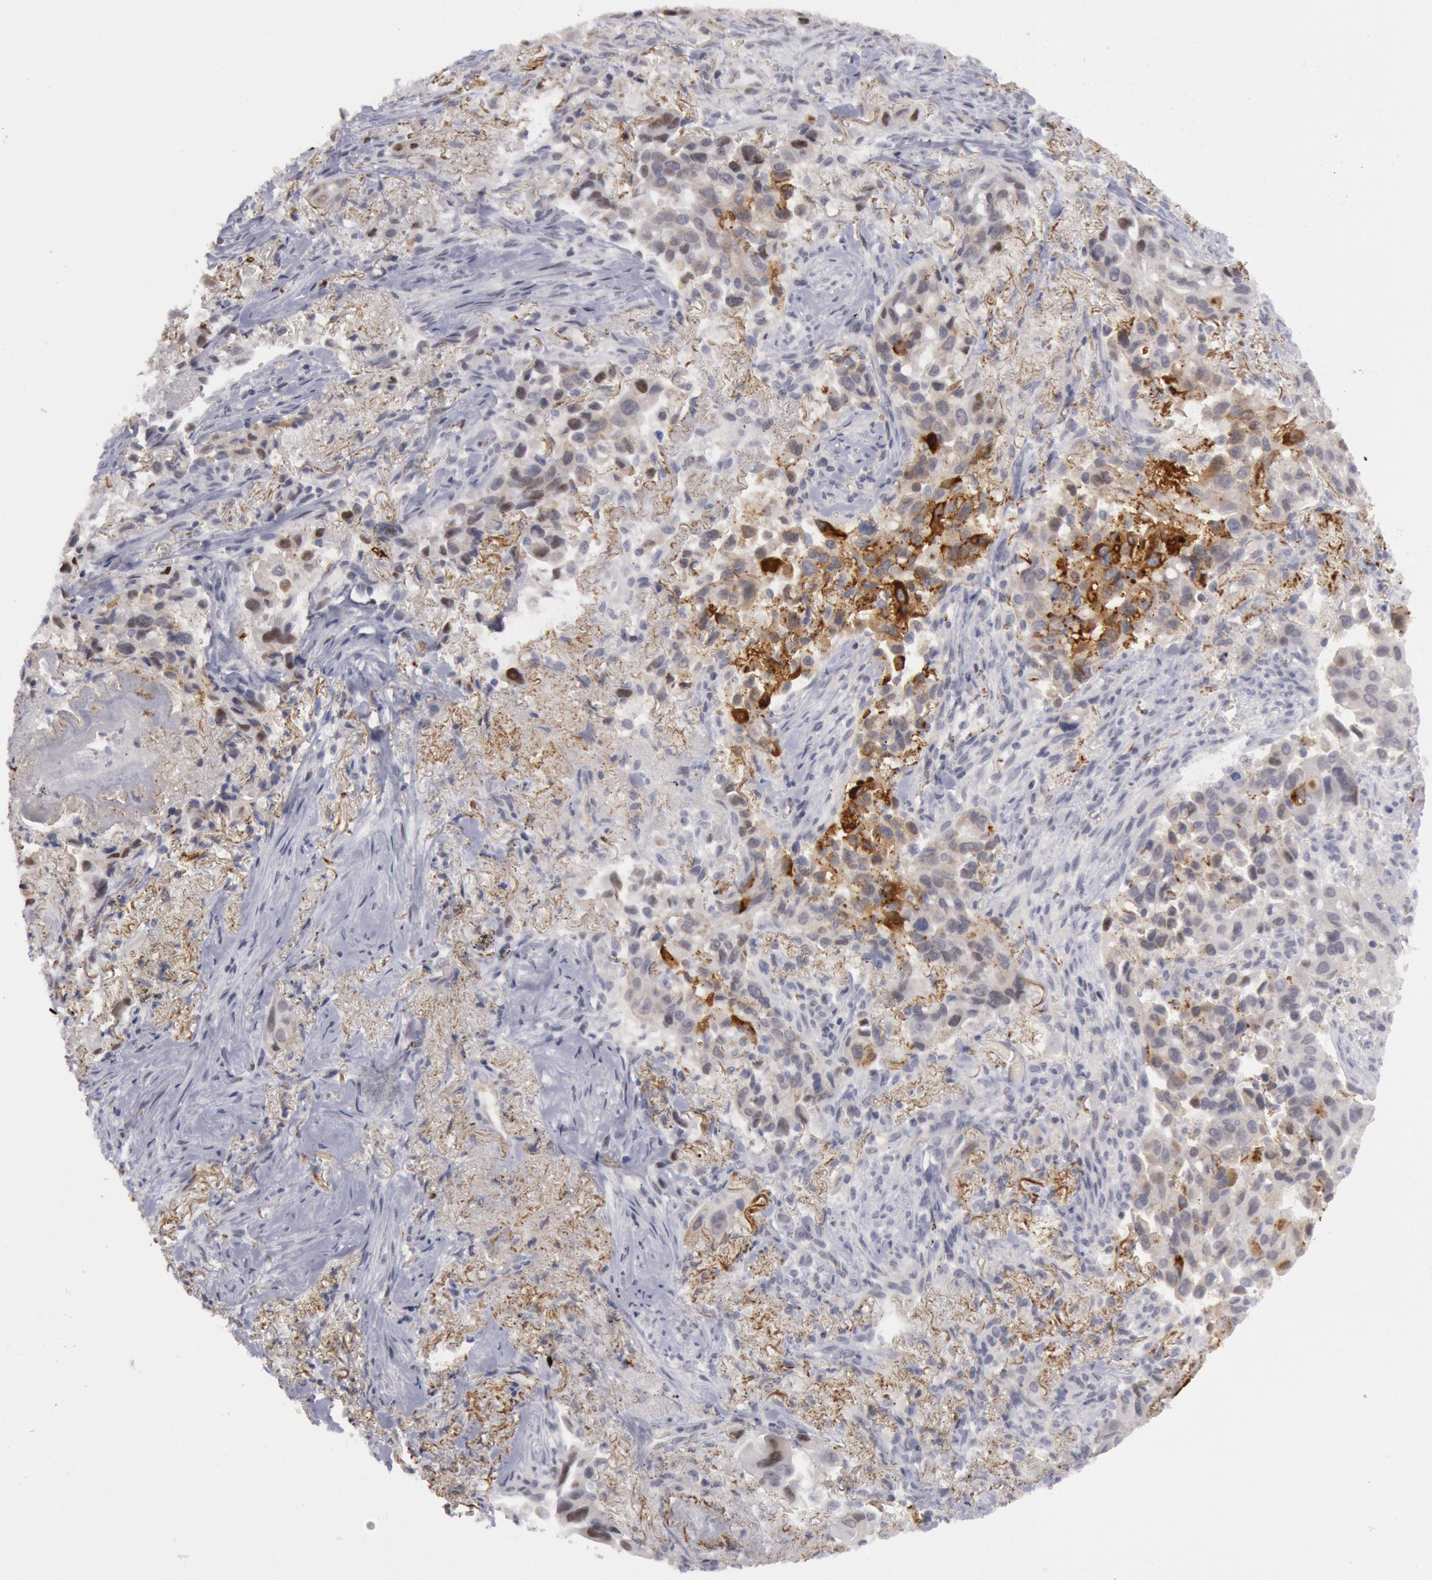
{"staining": {"intensity": "weak", "quantity": "<25%", "location": "cytoplasmic/membranous"}, "tissue": "lung cancer", "cell_type": "Tumor cells", "image_type": "cancer", "snomed": [{"axis": "morphology", "description": "Adenocarcinoma, NOS"}, {"axis": "topography", "description": "Lung"}], "caption": "The immunohistochemistry image has no significant positivity in tumor cells of lung cancer (adenocarcinoma) tissue.", "gene": "JOSD1", "patient": {"sex": "male", "age": 68}}